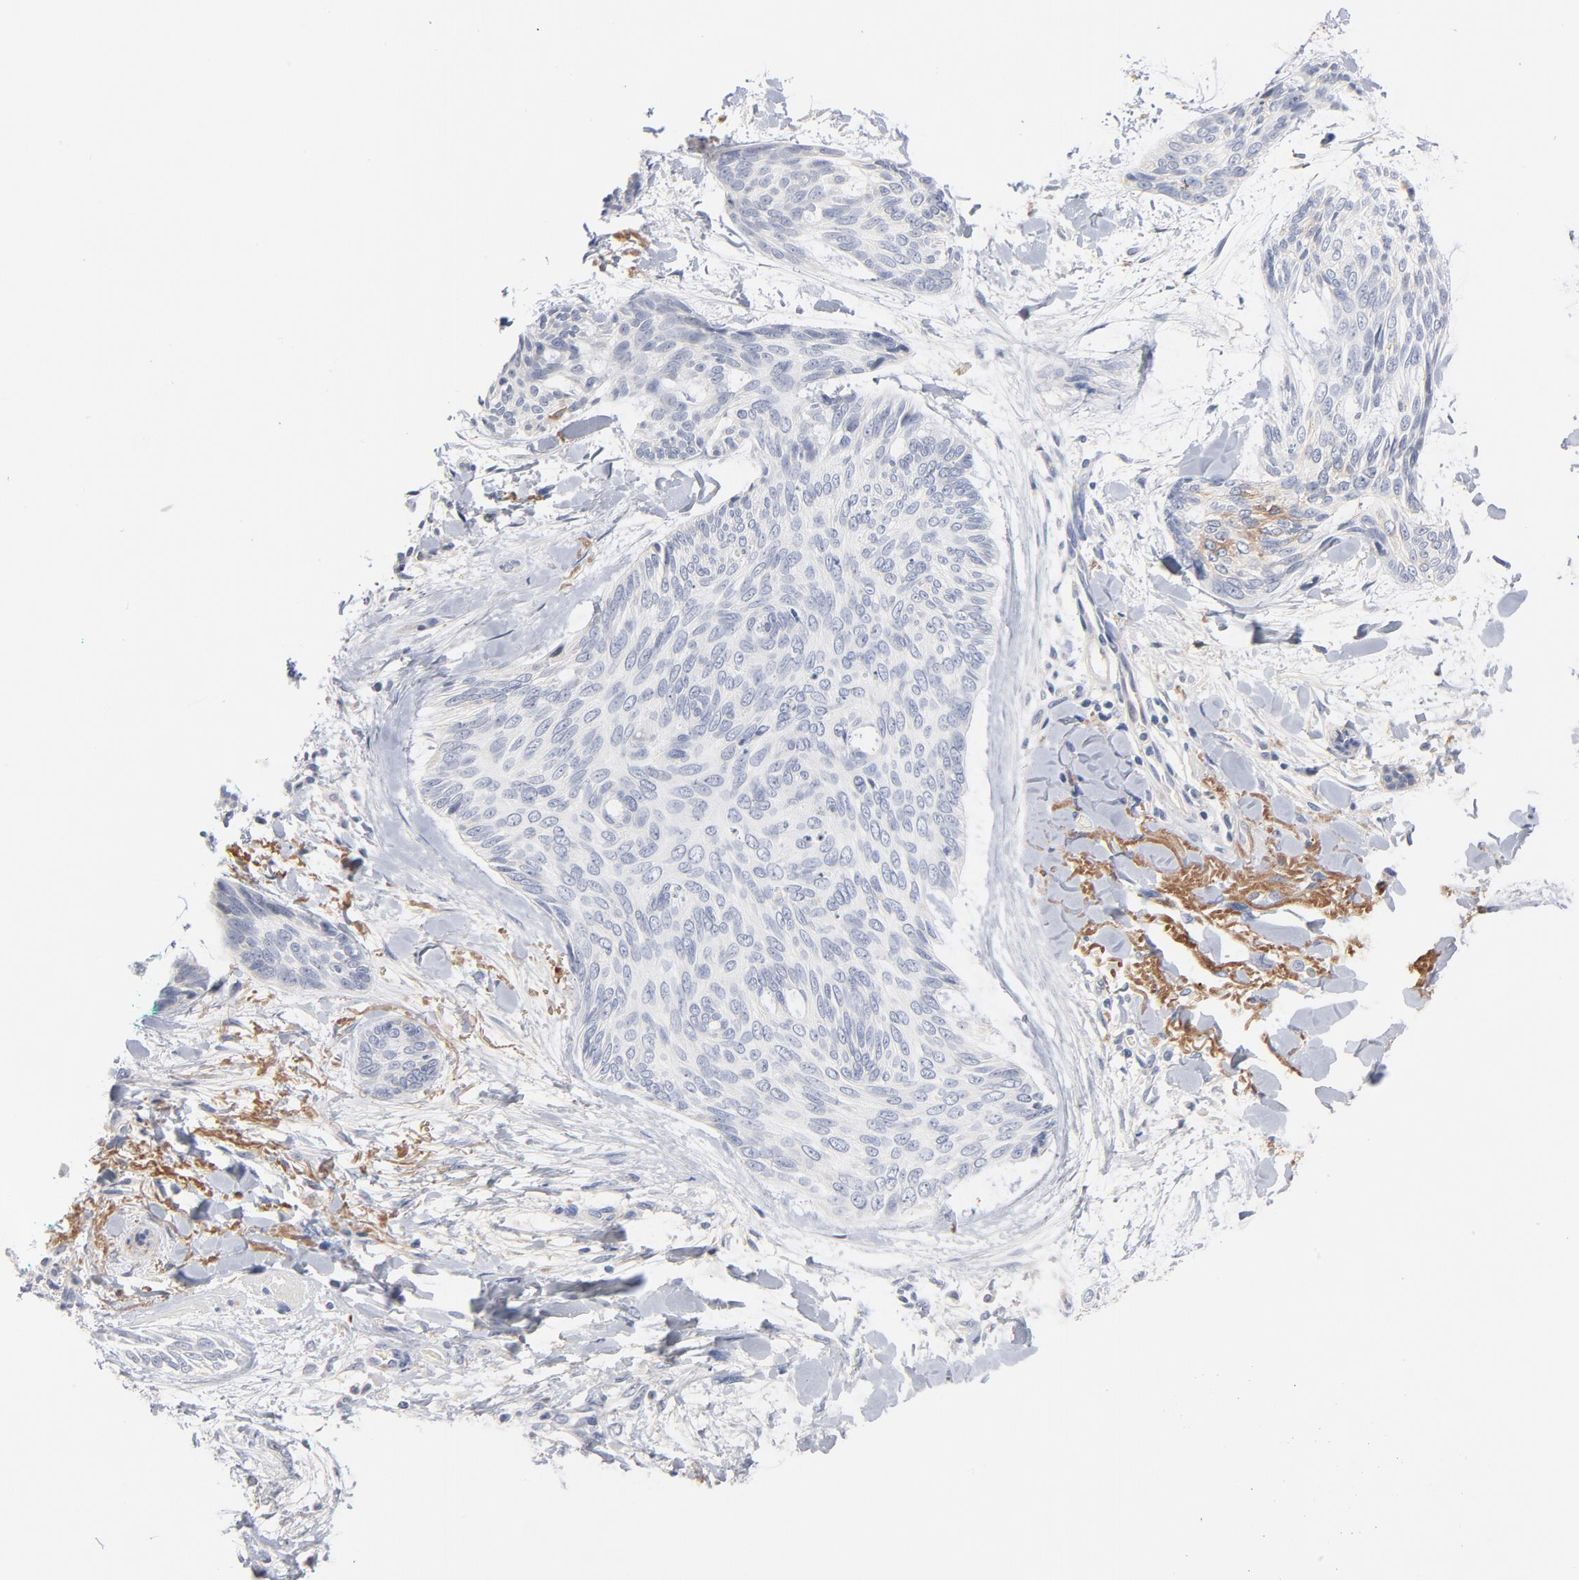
{"staining": {"intensity": "negative", "quantity": "none", "location": "none"}, "tissue": "skin cancer", "cell_type": "Tumor cells", "image_type": "cancer", "snomed": [{"axis": "morphology", "description": "Normal tissue, NOS"}, {"axis": "morphology", "description": "Basal cell carcinoma"}, {"axis": "topography", "description": "Skin"}], "caption": "An immunohistochemistry photomicrograph of skin basal cell carcinoma is shown. There is no staining in tumor cells of skin basal cell carcinoma. (DAB IHC with hematoxylin counter stain).", "gene": "SERPINA4", "patient": {"sex": "female", "age": 71}}